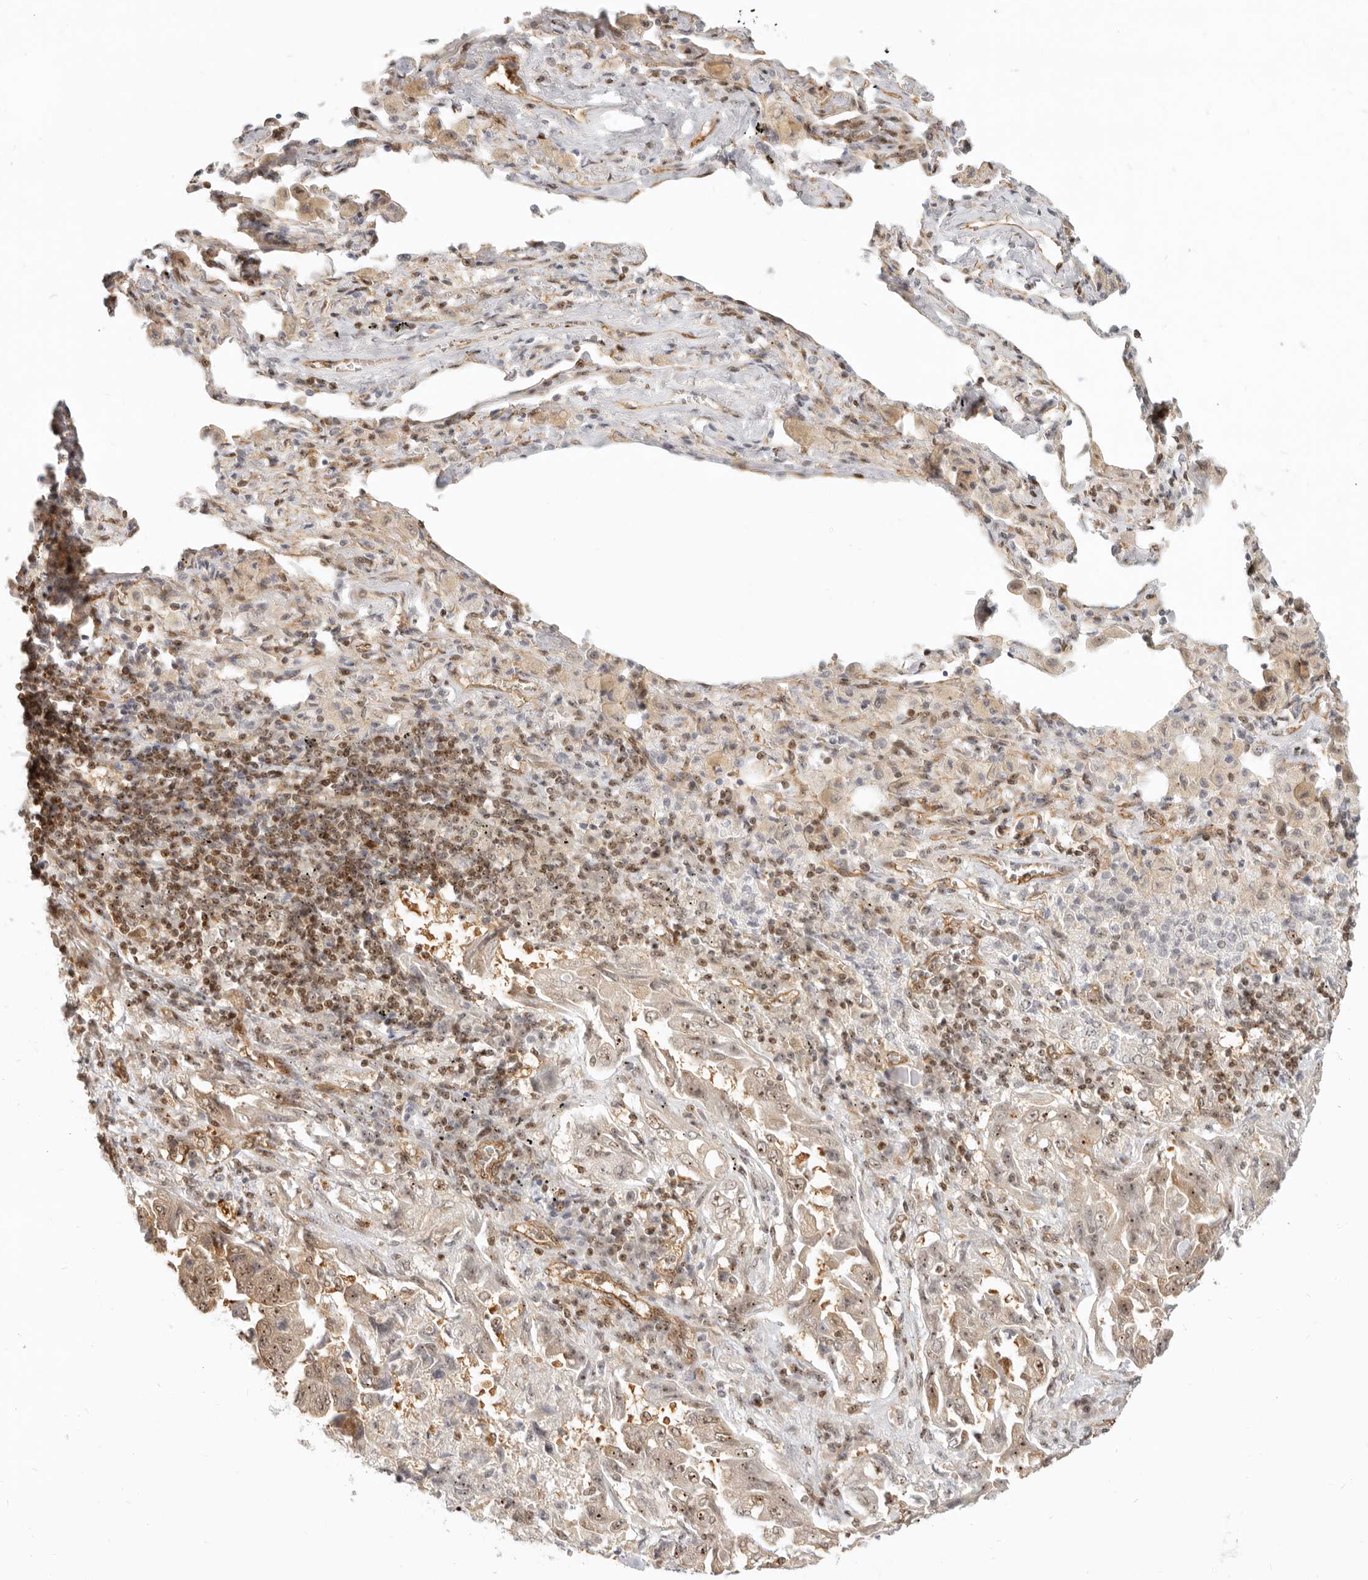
{"staining": {"intensity": "weak", "quantity": ">75%", "location": "cytoplasmic/membranous,nuclear"}, "tissue": "lung cancer", "cell_type": "Tumor cells", "image_type": "cancer", "snomed": [{"axis": "morphology", "description": "Adenocarcinoma, NOS"}, {"axis": "topography", "description": "Lung"}], "caption": "Protein analysis of lung cancer (adenocarcinoma) tissue exhibits weak cytoplasmic/membranous and nuclear expression in approximately >75% of tumor cells.", "gene": "BAP1", "patient": {"sex": "female", "age": 51}}